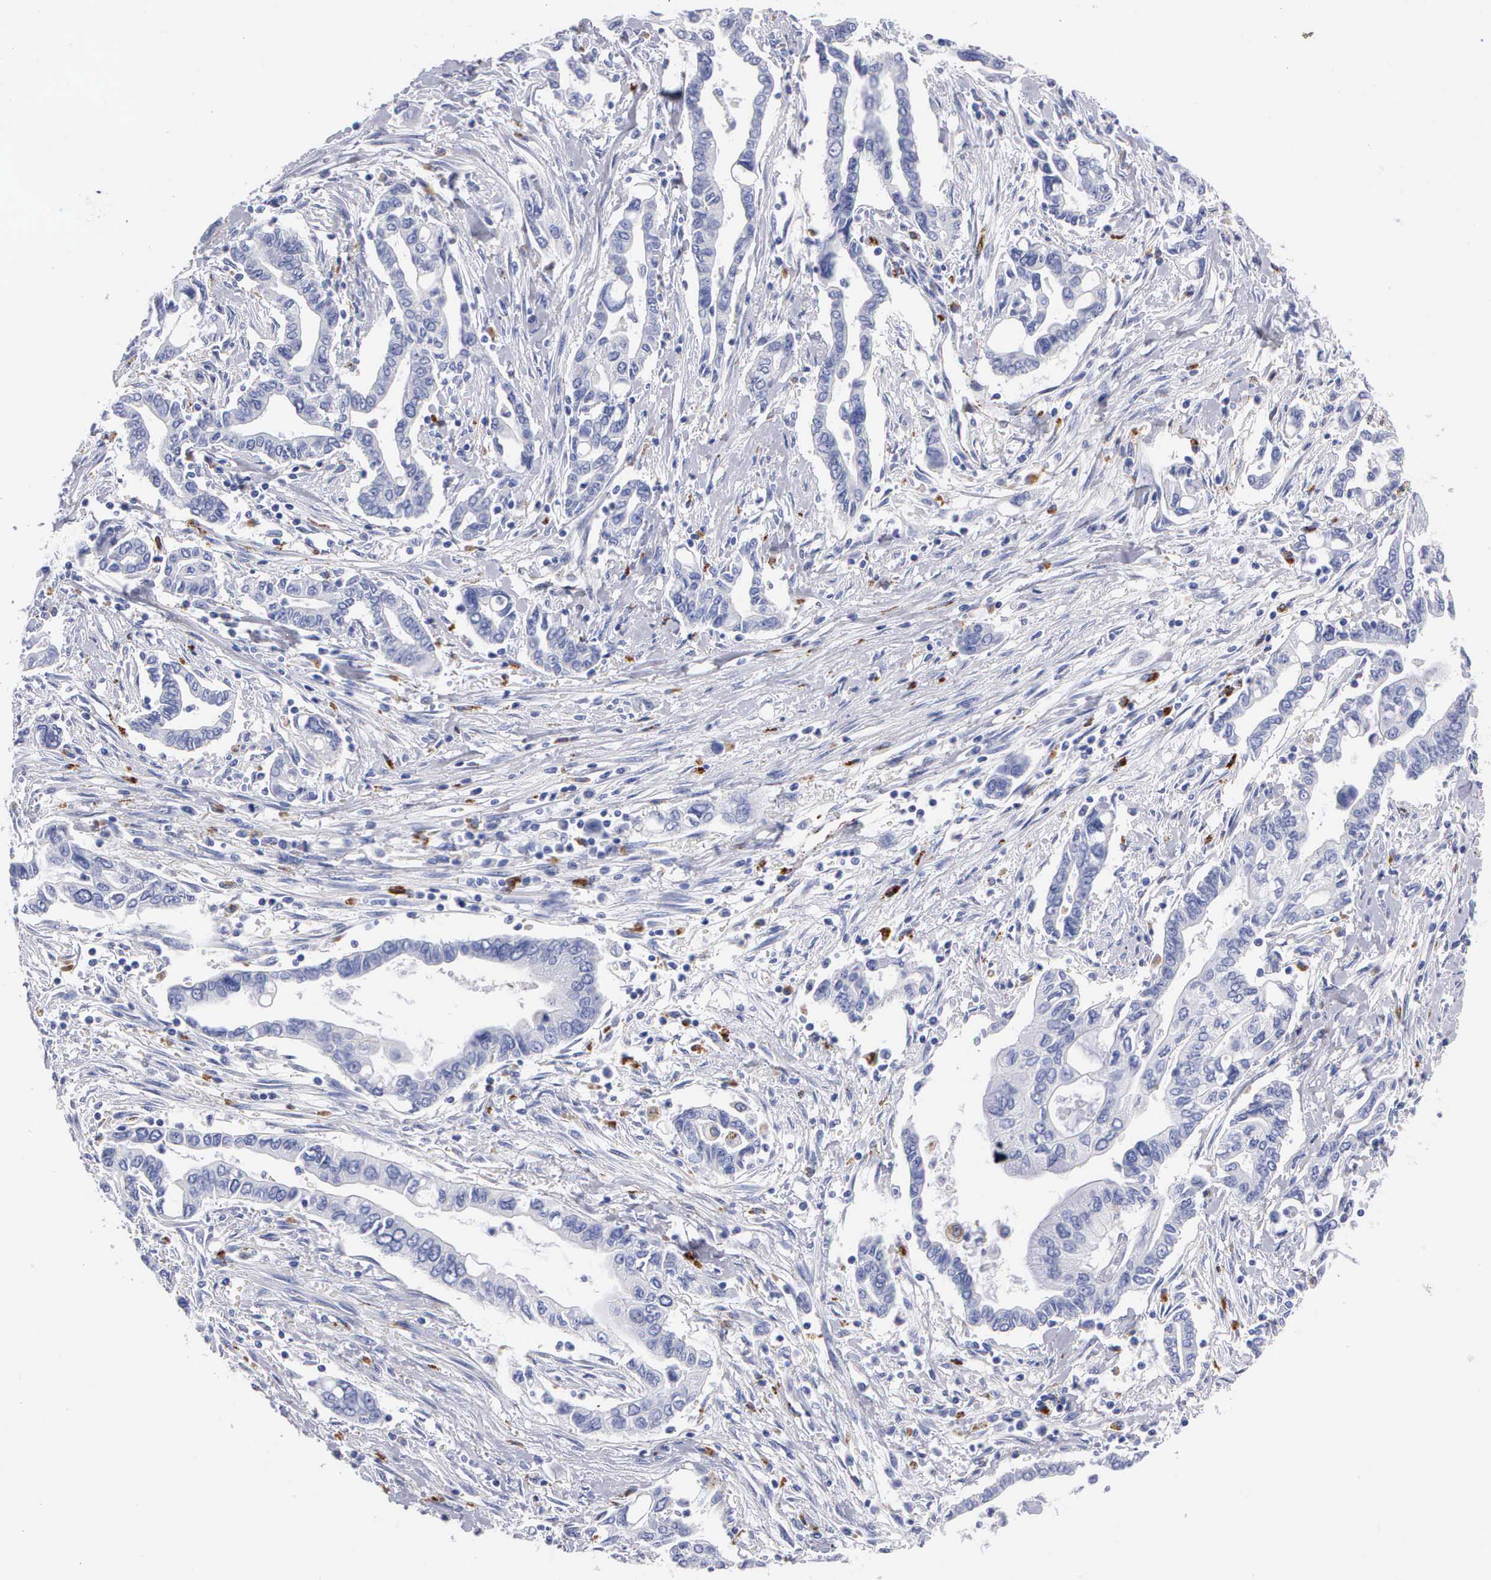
{"staining": {"intensity": "negative", "quantity": "none", "location": "none"}, "tissue": "pancreatic cancer", "cell_type": "Tumor cells", "image_type": "cancer", "snomed": [{"axis": "morphology", "description": "Adenocarcinoma, NOS"}, {"axis": "topography", "description": "Pancreas"}], "caption": "A high-resolution micrograph shows immunohistochemistry staining of pancreatic adenocarcinoma, which exhibits no significant expression in tumor cells.", "gene": "CTSL", "patient": {"sex": "female", "age": 57}}